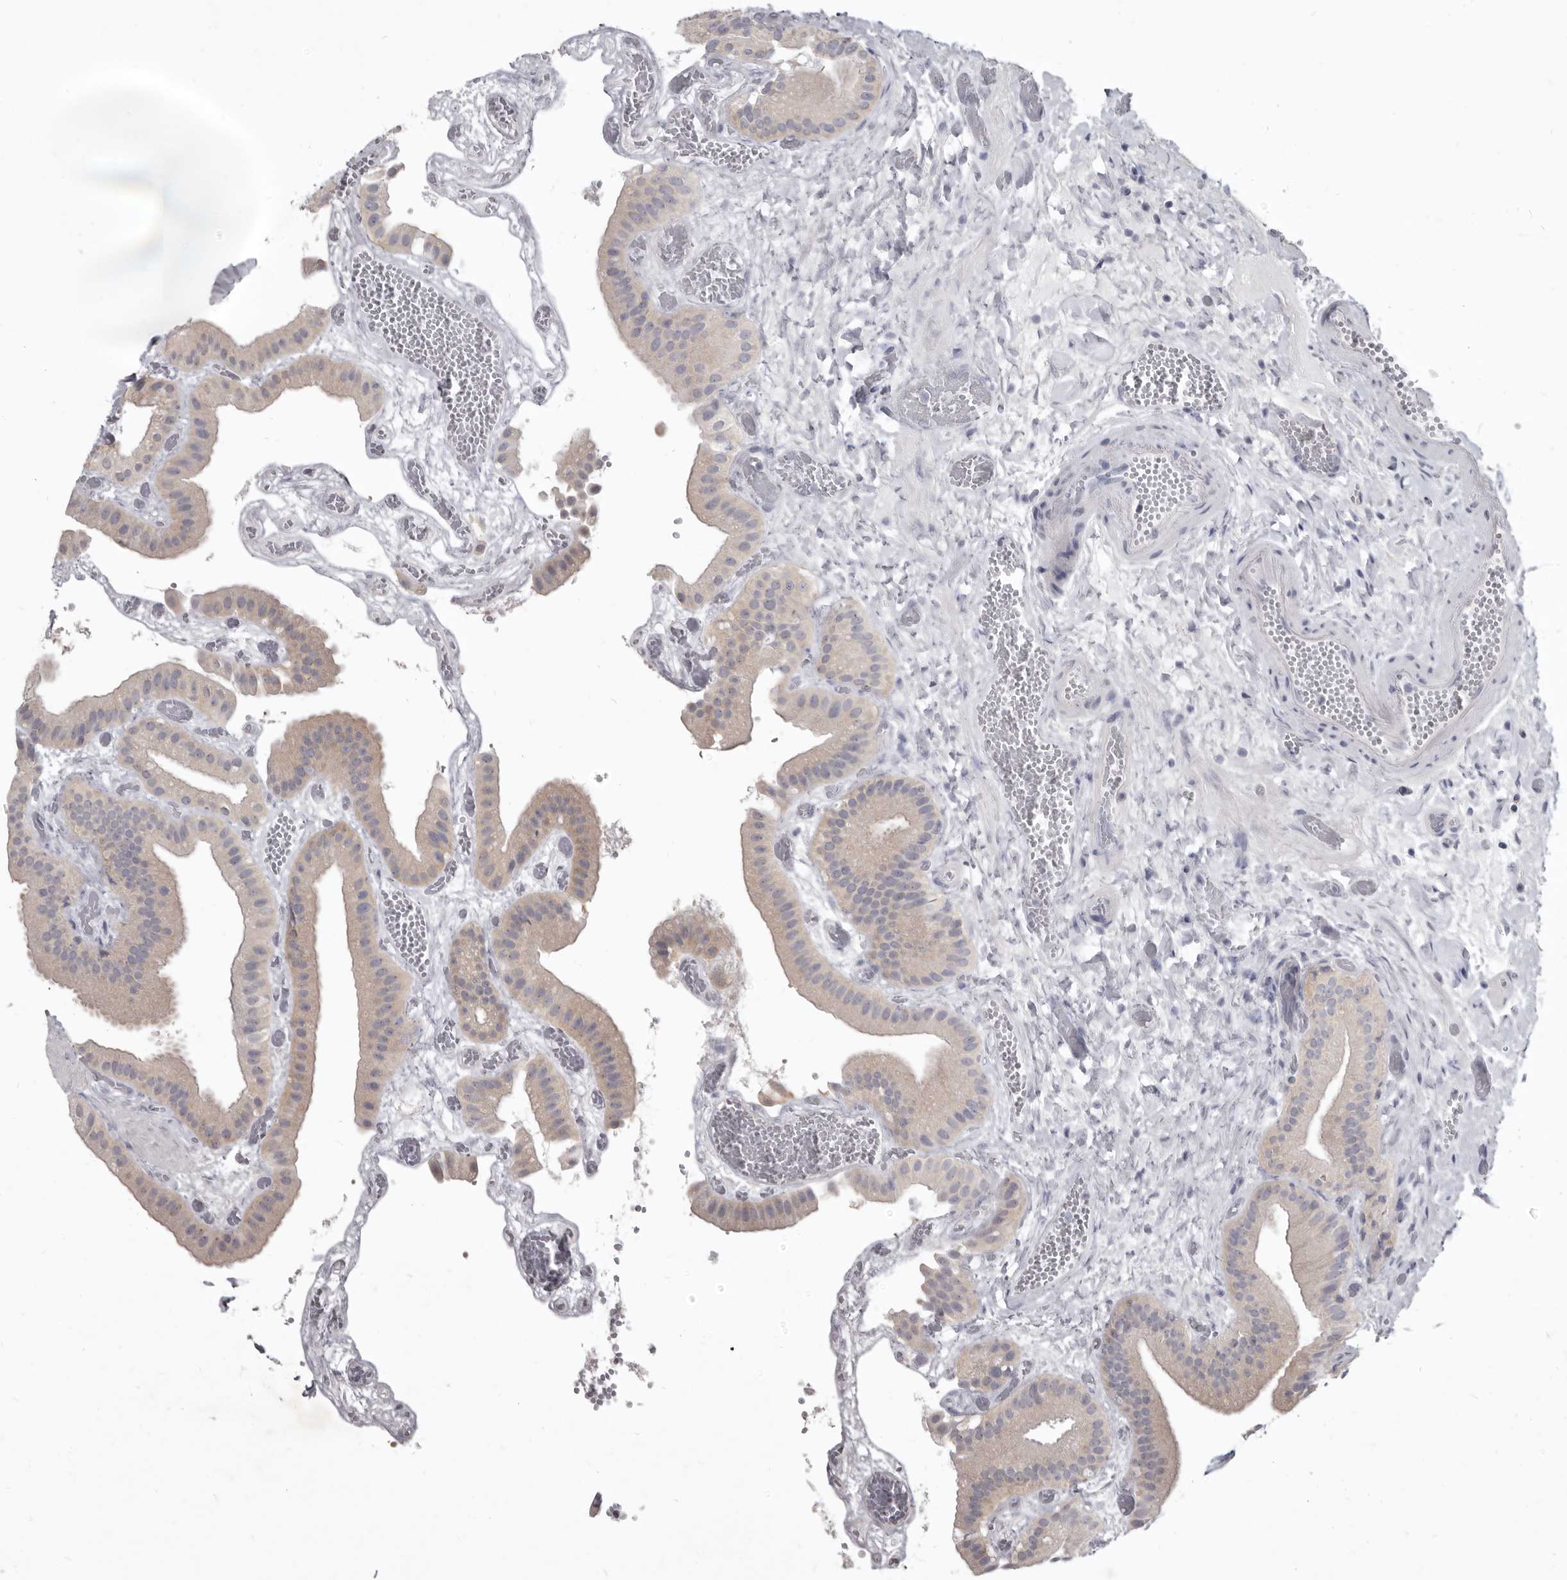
{"staining": {"intensity": "weak", "quantity": "<25%", "location": "cytoplasmic/membranous"}, "tissue": "gallbladder", "cell_type": "Glandular cells", "image_type": "normal", "snomed": [{"axis": "morphology", "description": "Normal tissue, NOS"}, {"axis": "topography", "description": "Gallbladder"}], "caption": "High magnification brightfield microscopy of benign gallbladder stained with DAB (brown) and counterstained with hematoxylin (blue): glandular cells show no significant expression.", "gene": "GSK3B", "patient": {"sex": "female", "age": 64}}